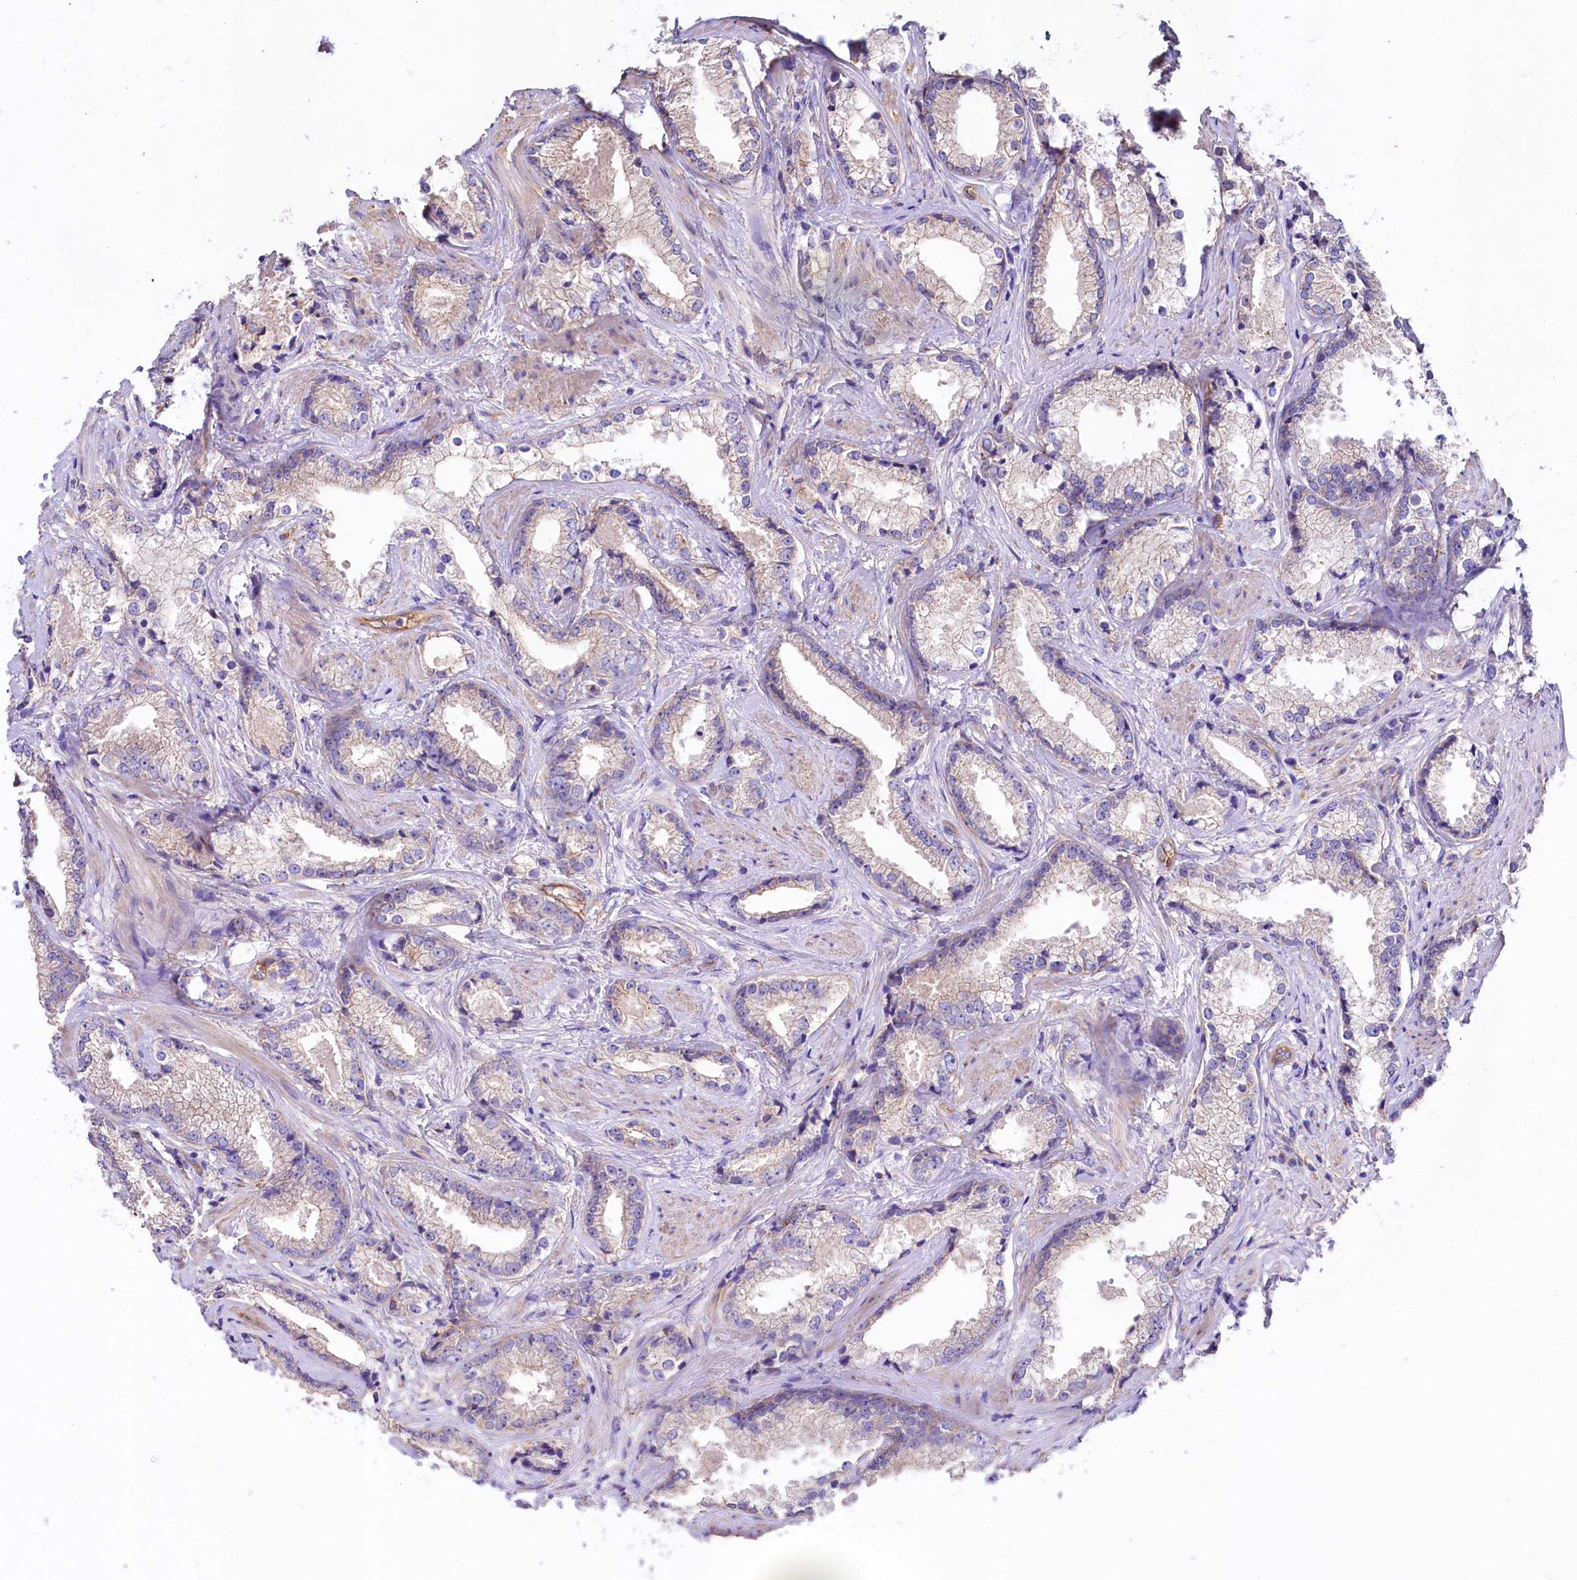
{"staining": {"intensity": "negative", "quantity": "none", "location": "none"}, "tissue": "prostate cancer", "cell_type": "Tumor cells", "image_type": "cancer", "snomed": [{"axis": "morphology", "description": "Adenocarcinoma, High grade"}, {"axis": "topography", "description": "Prostate"}], "caption": "The micrograph demonstrates no staining of tumor cells in prostate cancer. (Brightfield microscopy of DAB (3,3'-diaminobenzidine) immunohistochemistry (IHC) at high magnification).", "gene": "FCHSD2", "patient": {"sex": "male", "age": 66}}